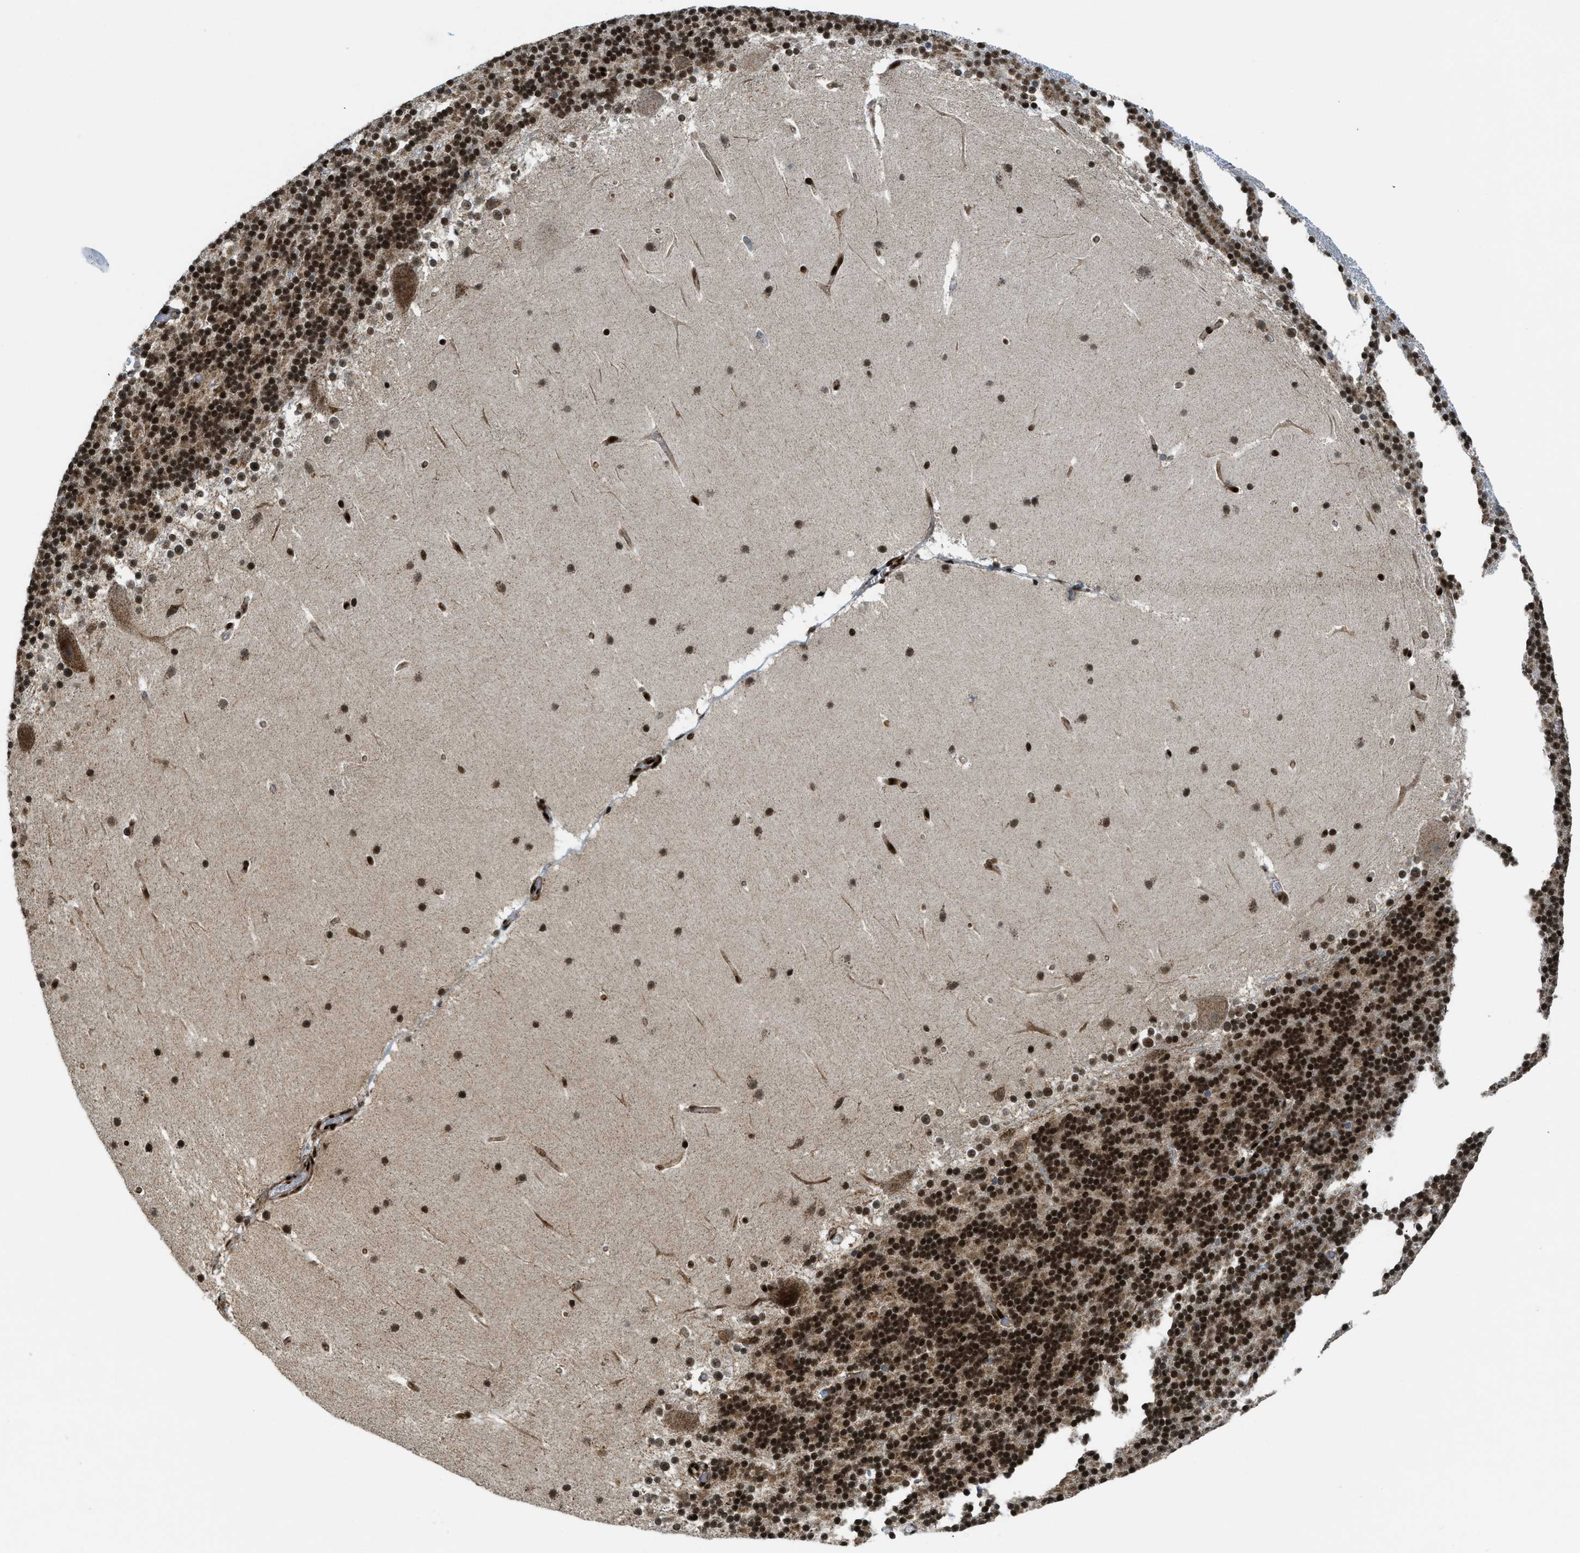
{"staining": {"intensity": "strong", "quantity": ">75%", "location": "nuclear"}, "tissue": "cerebellum", "cell_type": "Cells in granular layer", "image_type": "normal", "snomed": [{"axis": "morphology", "description": "Normal tissue, NOS"}, {"axis": "topography", "description": "Cerebellum"}], "caption": "Cerebellum stained with IHC reveals strong nuclear positivity in about >75% of cells in granular layer.", "gene": "GABPB1", "patient": {"sex": "female", "age": 19}}